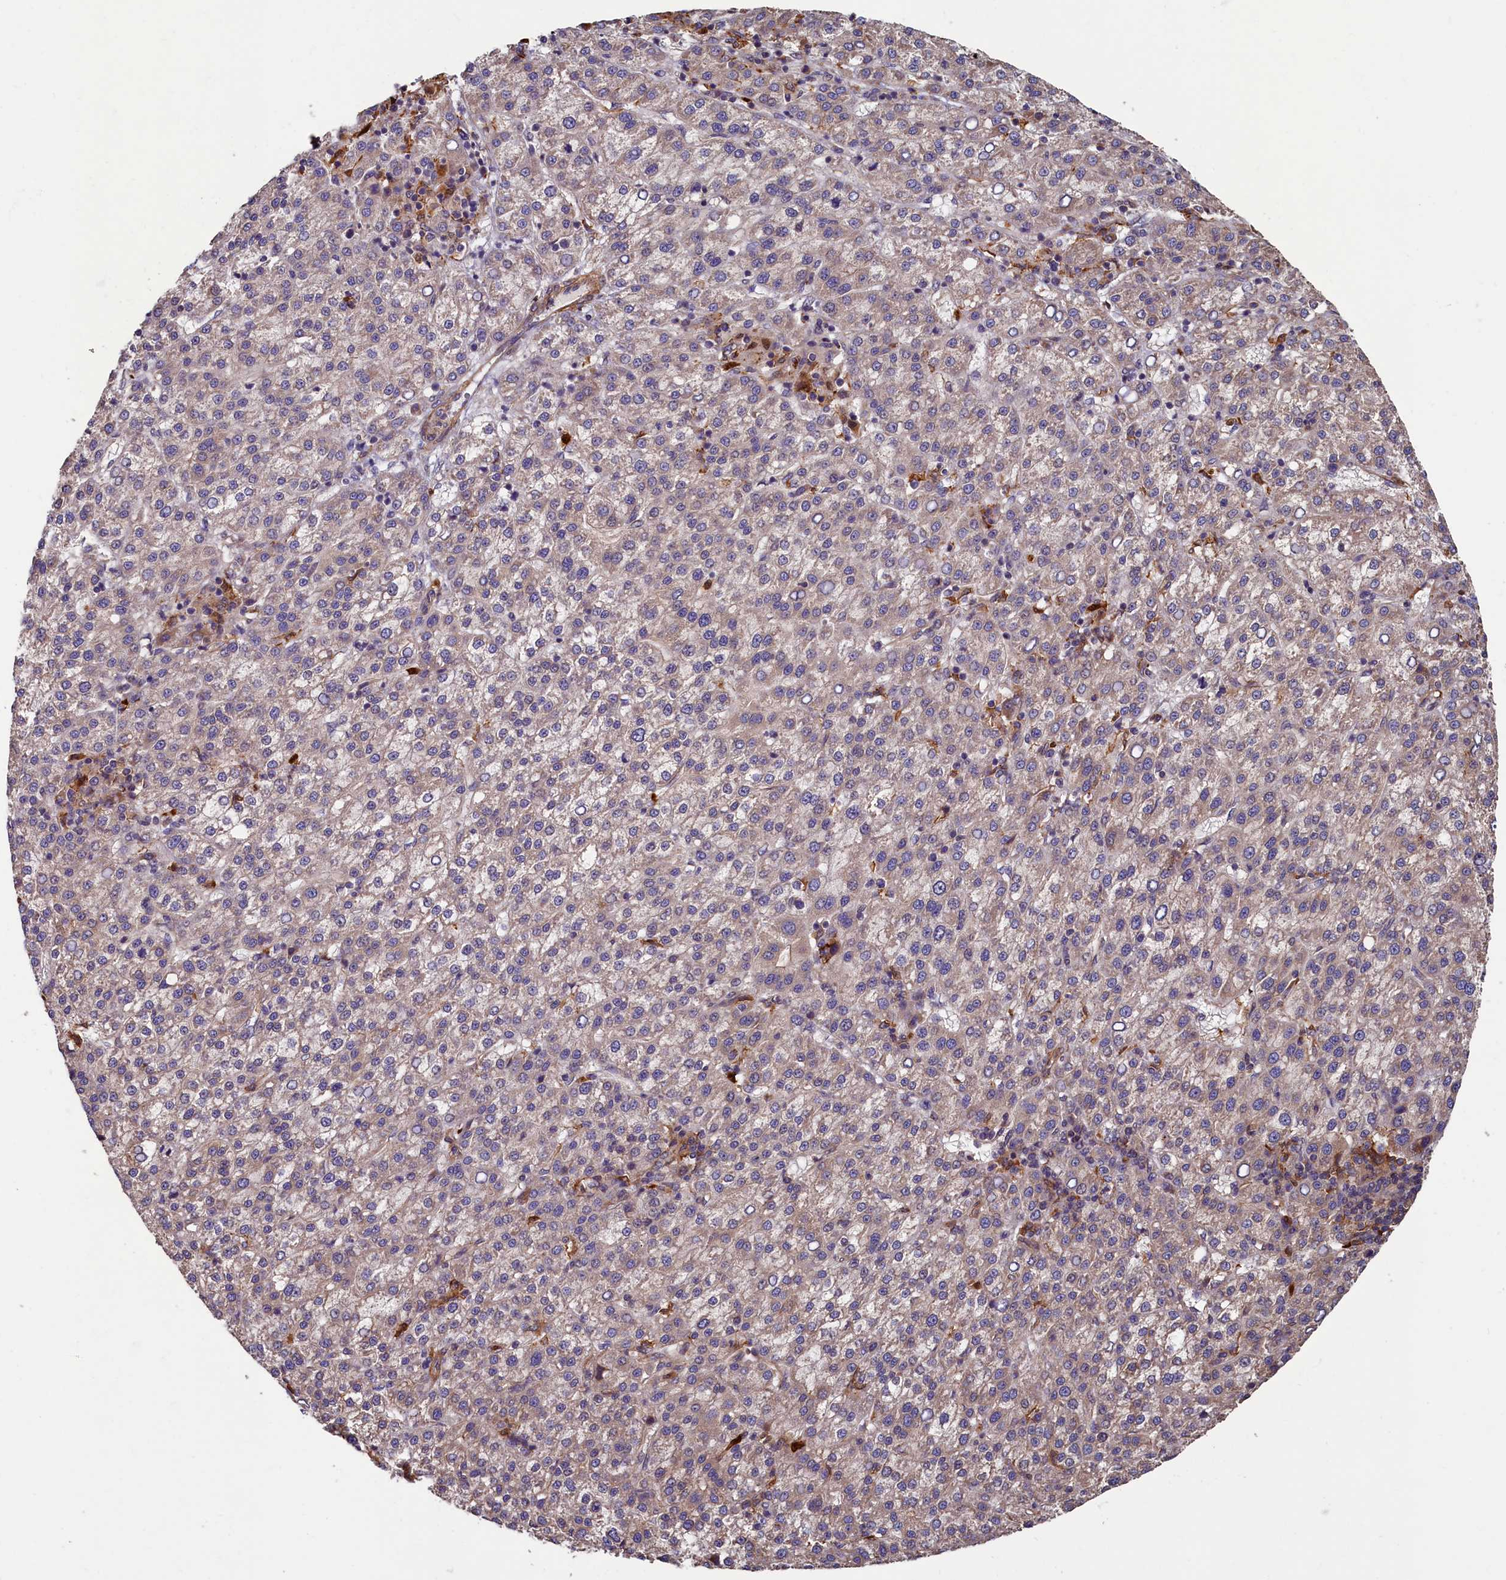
{"staining": {"intensity": "negative", "quantity": "none", "location": "none"}, "tissue": "liver cancer", "cell_type": "Tumor cells", "image_type": "cancer", "snomed": [{"axis": "morphology", "description": "Carcinoma, Hepatocellular, NOS"}, {"axis": "topography", "description": "Liver"}], "caption": "Image shows no protein positivity in tumor cells of liver hepatocellular carcinoma tissue.", "gene": "CCDC102B", "patient": {"sex": "female", "age": 58}}